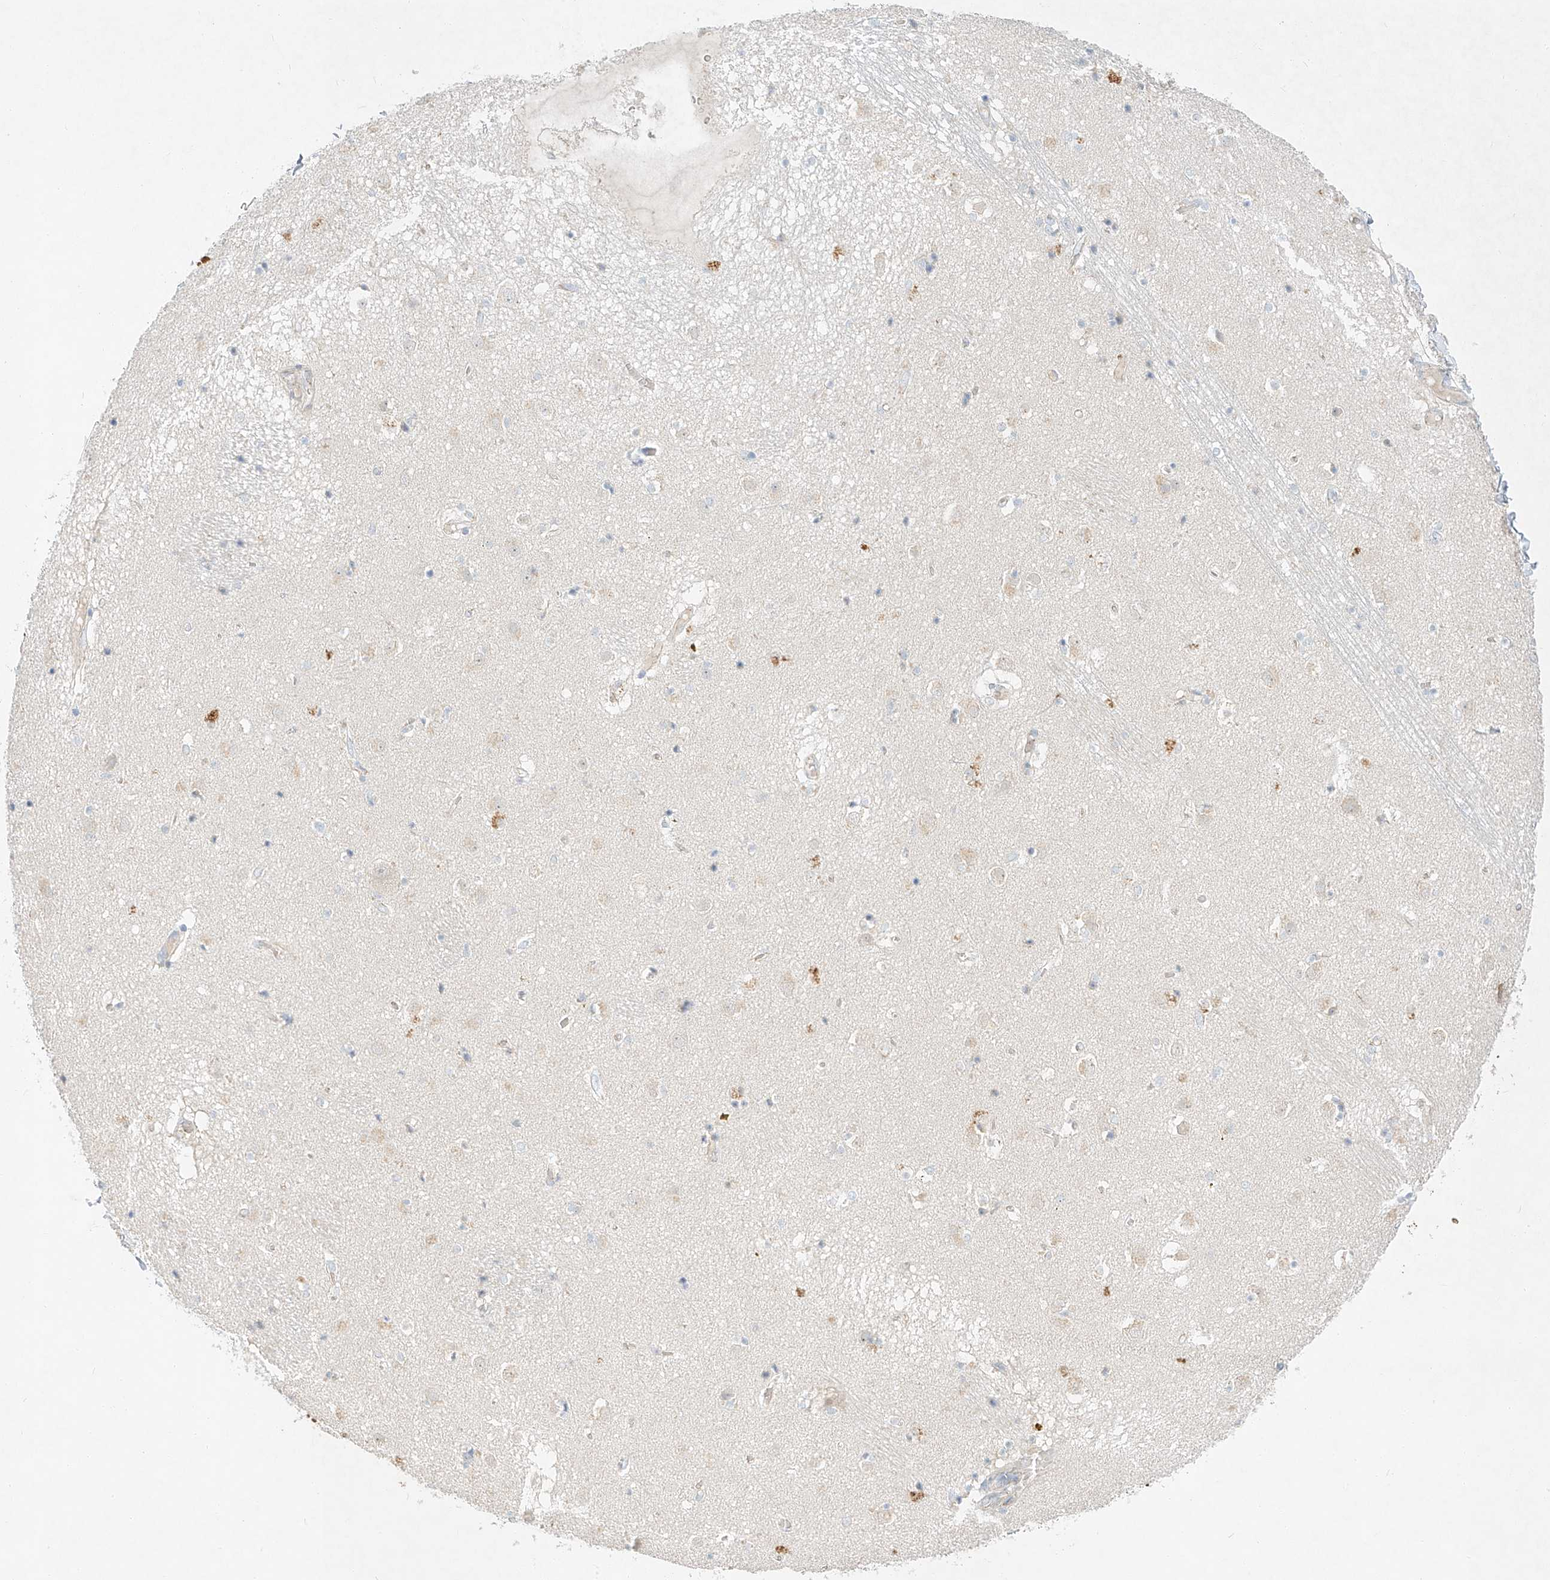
{"staining": {"intensity": "negative", "quantity": "none", "location": "none"}, "tissue": "caudate", "cell_type": "Glial cells", "image_type": "normal", "snomed": [{"axis": "morphology", "description": "Normal tissue, NOS"}, {"axis": "topography", "description": "Lateral ventricle wall"}], "caption": "The micrograph shows no significant staining in glial cells of caudate.", "gene": "SYTL3", "patient": {"sex": "male", "age": 70}}